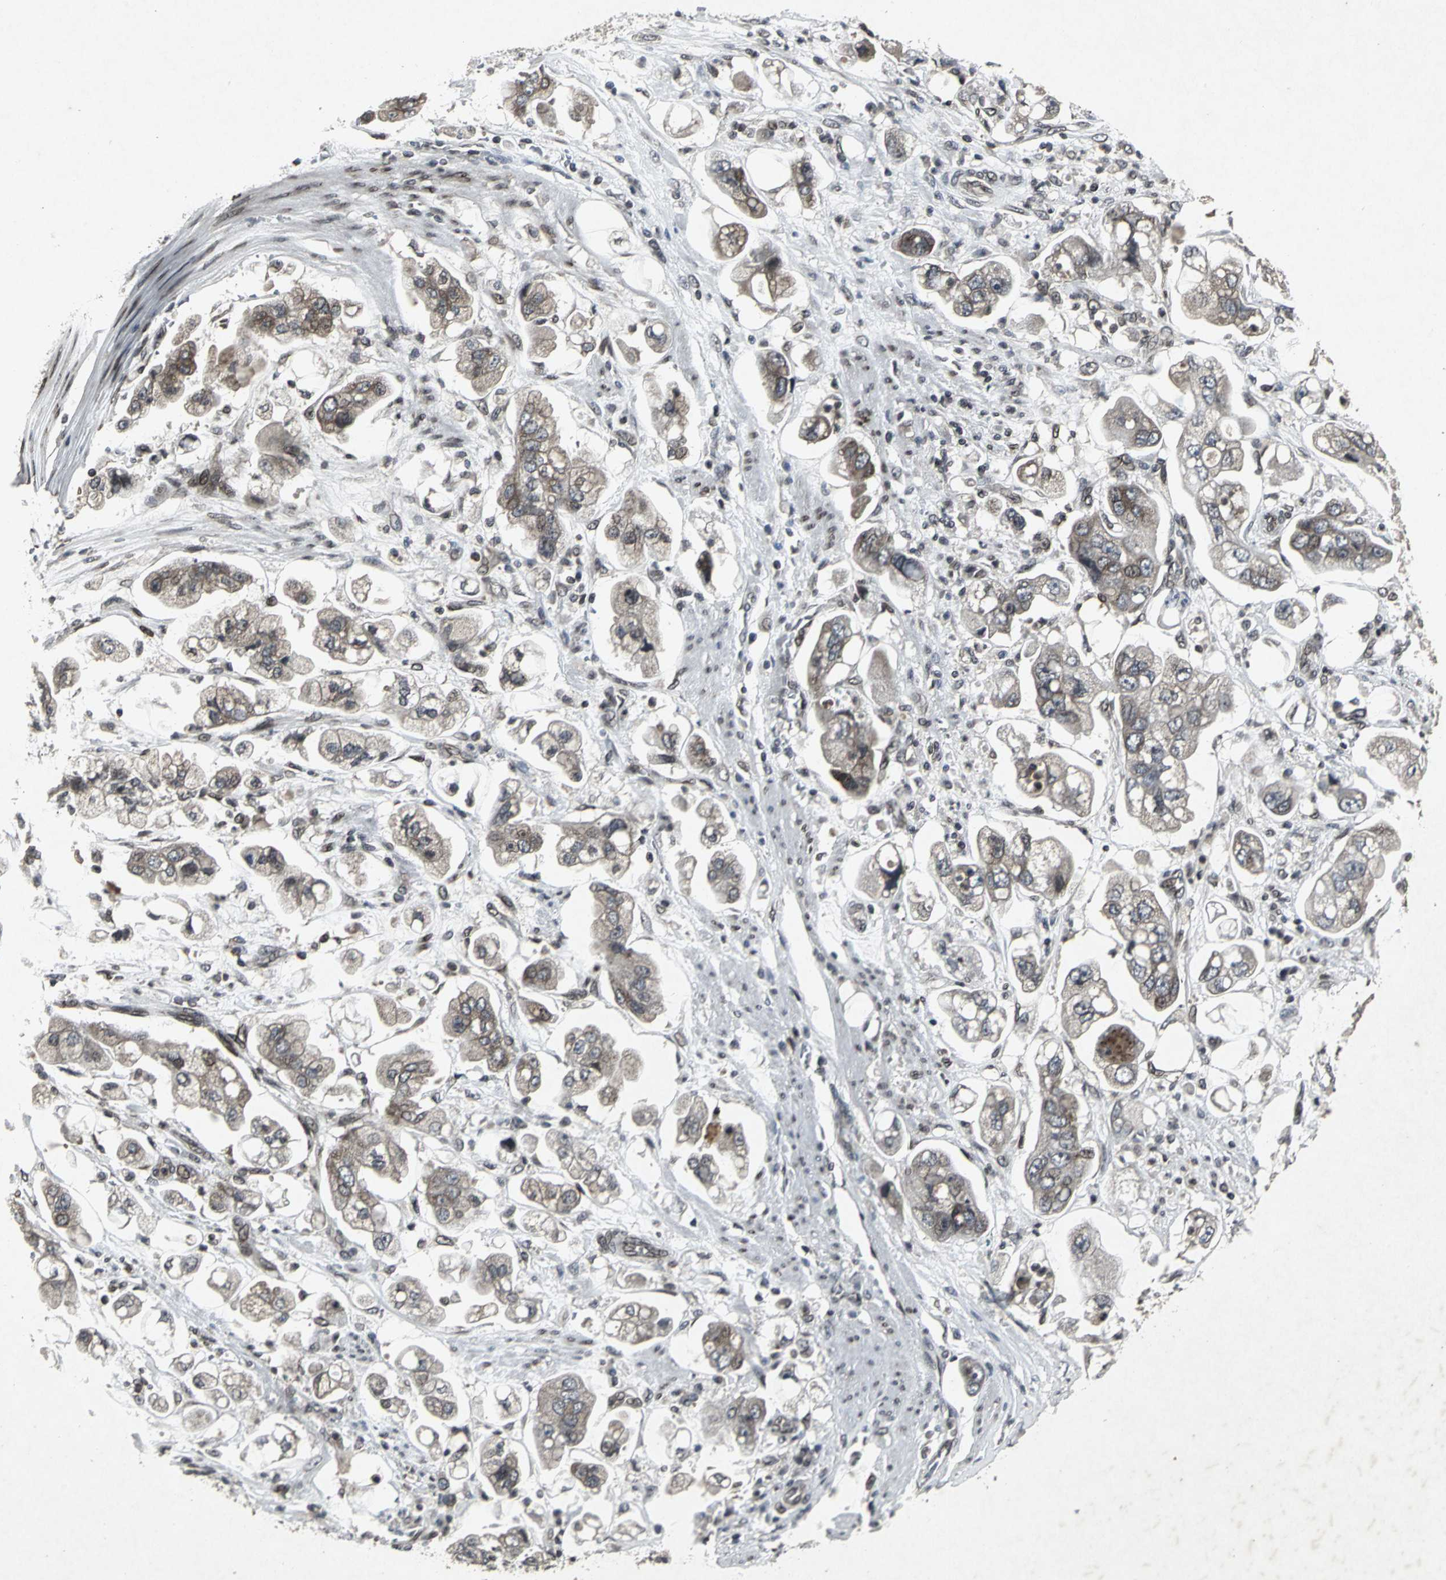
{"staining": {"intensity": "moderate", "quantity": ">75%", "location": "cytoplasmic/membranous"}, "tissue": "stomach cancer", "cell_type": "Tumor cells", "image_type": "cancer", "snomed": [{"axis": "morphology", "description": "Adenocarcinoma, NOS"}, {"axis": "topography", "description": "Stomach"}], "caption": "This histopathology image exhibits immunohistochemistry staining of stomach cancer (adenocarcinoma), with medium moderate cytoplasmic/membranous staining in approximately >75% of tumor cells.", "gene": "SH2B3", "patient": {"sex": "male", "age": 62}}